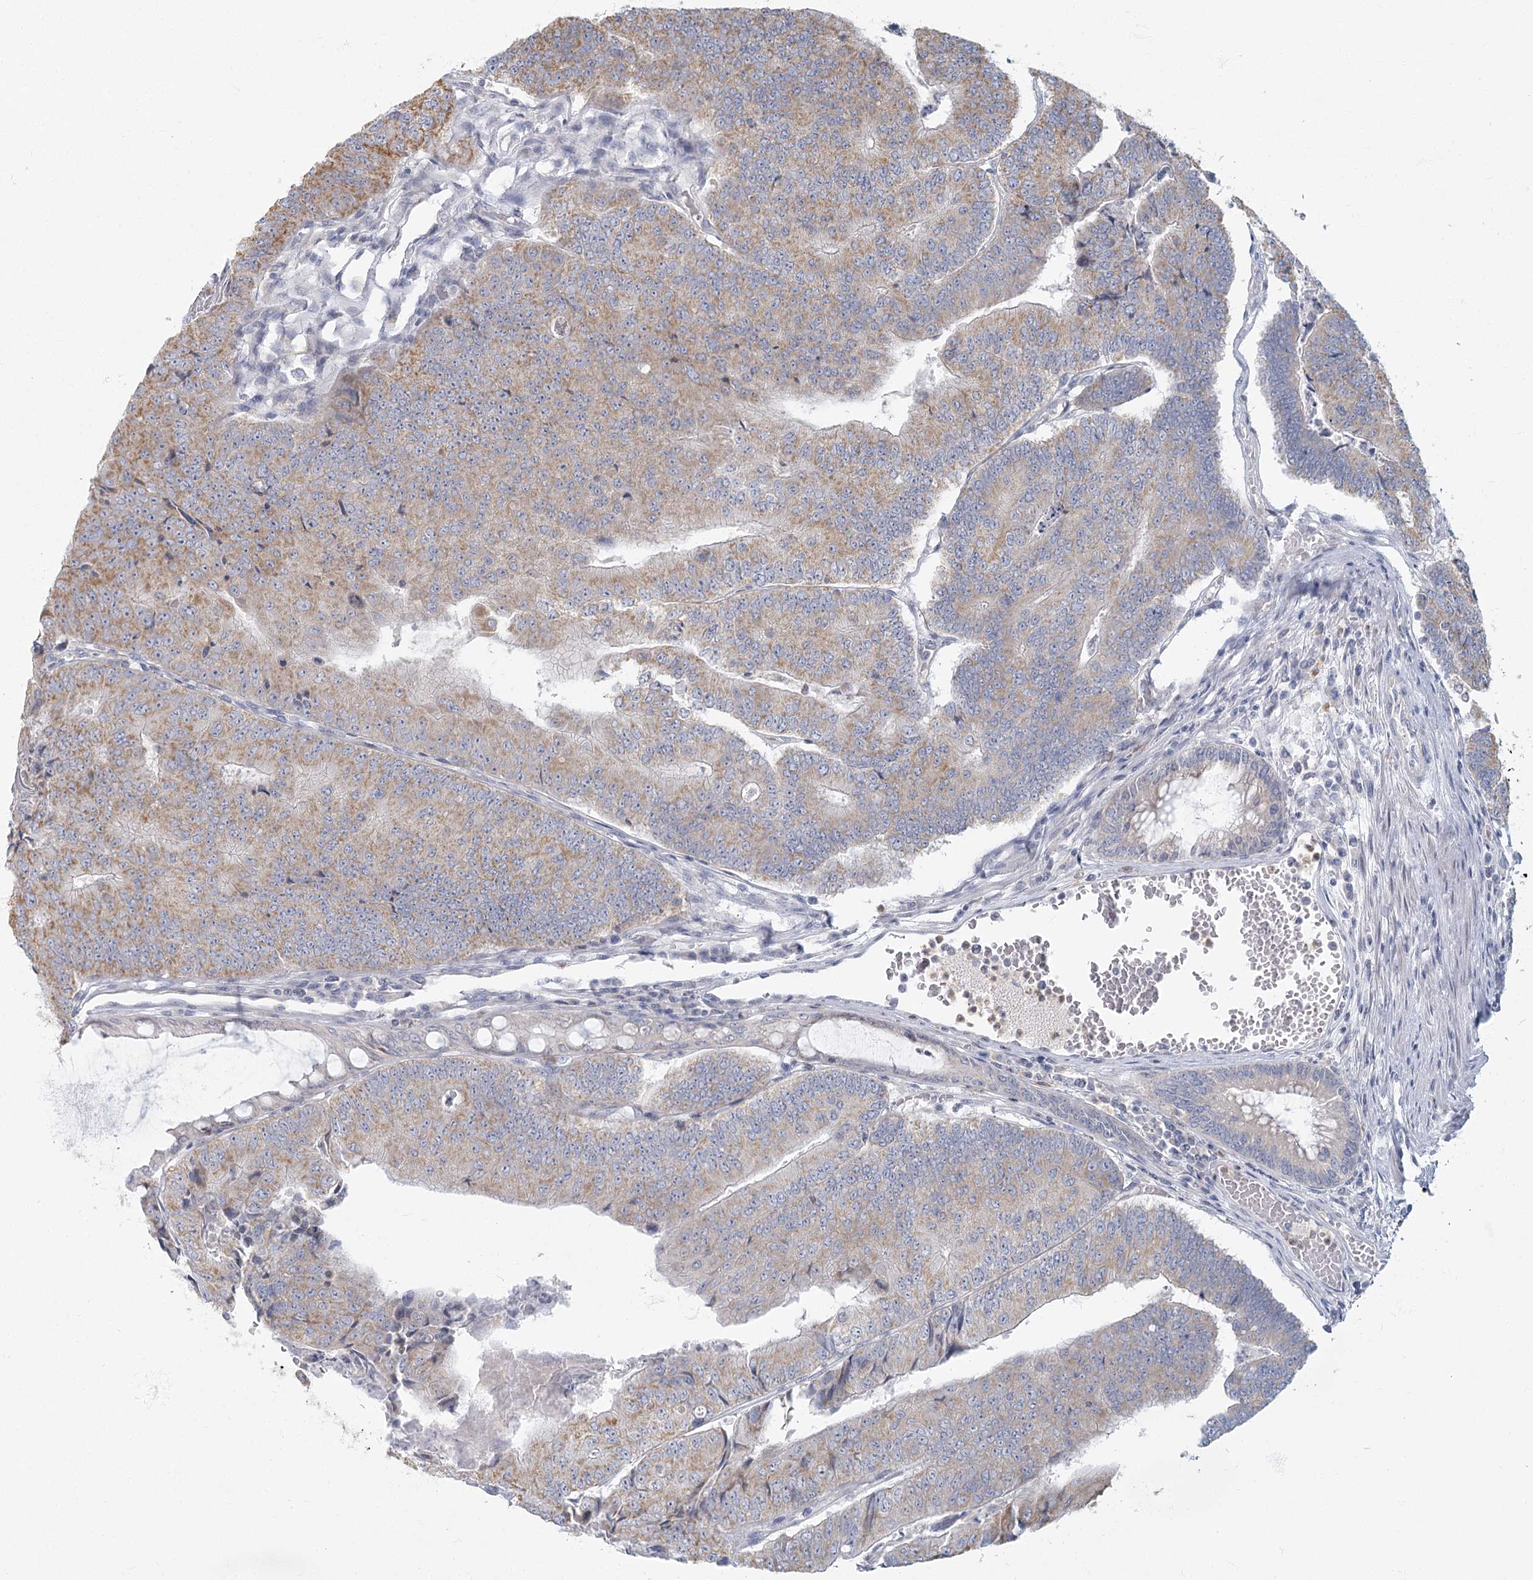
{"staining": {"intensity": "moderate", "quantity": "25%-75%", "location": "cytoplasmic/membranous"}, "tissue": "colorectal cancer", "cell_type": "Tumor cells", "image_type": "cancer", "snomed": [{"axis": "morphology", "description": "Adenocarcinoma, NOS"}, {"axis": "topography", "description": "Colon"}], "caption": "Immunohistochemistry (DAB) staining of human colorectal cancer exhibits moderate cytoplasmic/membranous protein staining in approximately 25%-75% of tumor cells.", "gene": "FAM110C", "patient": {"sex": "female", "age": 67}}